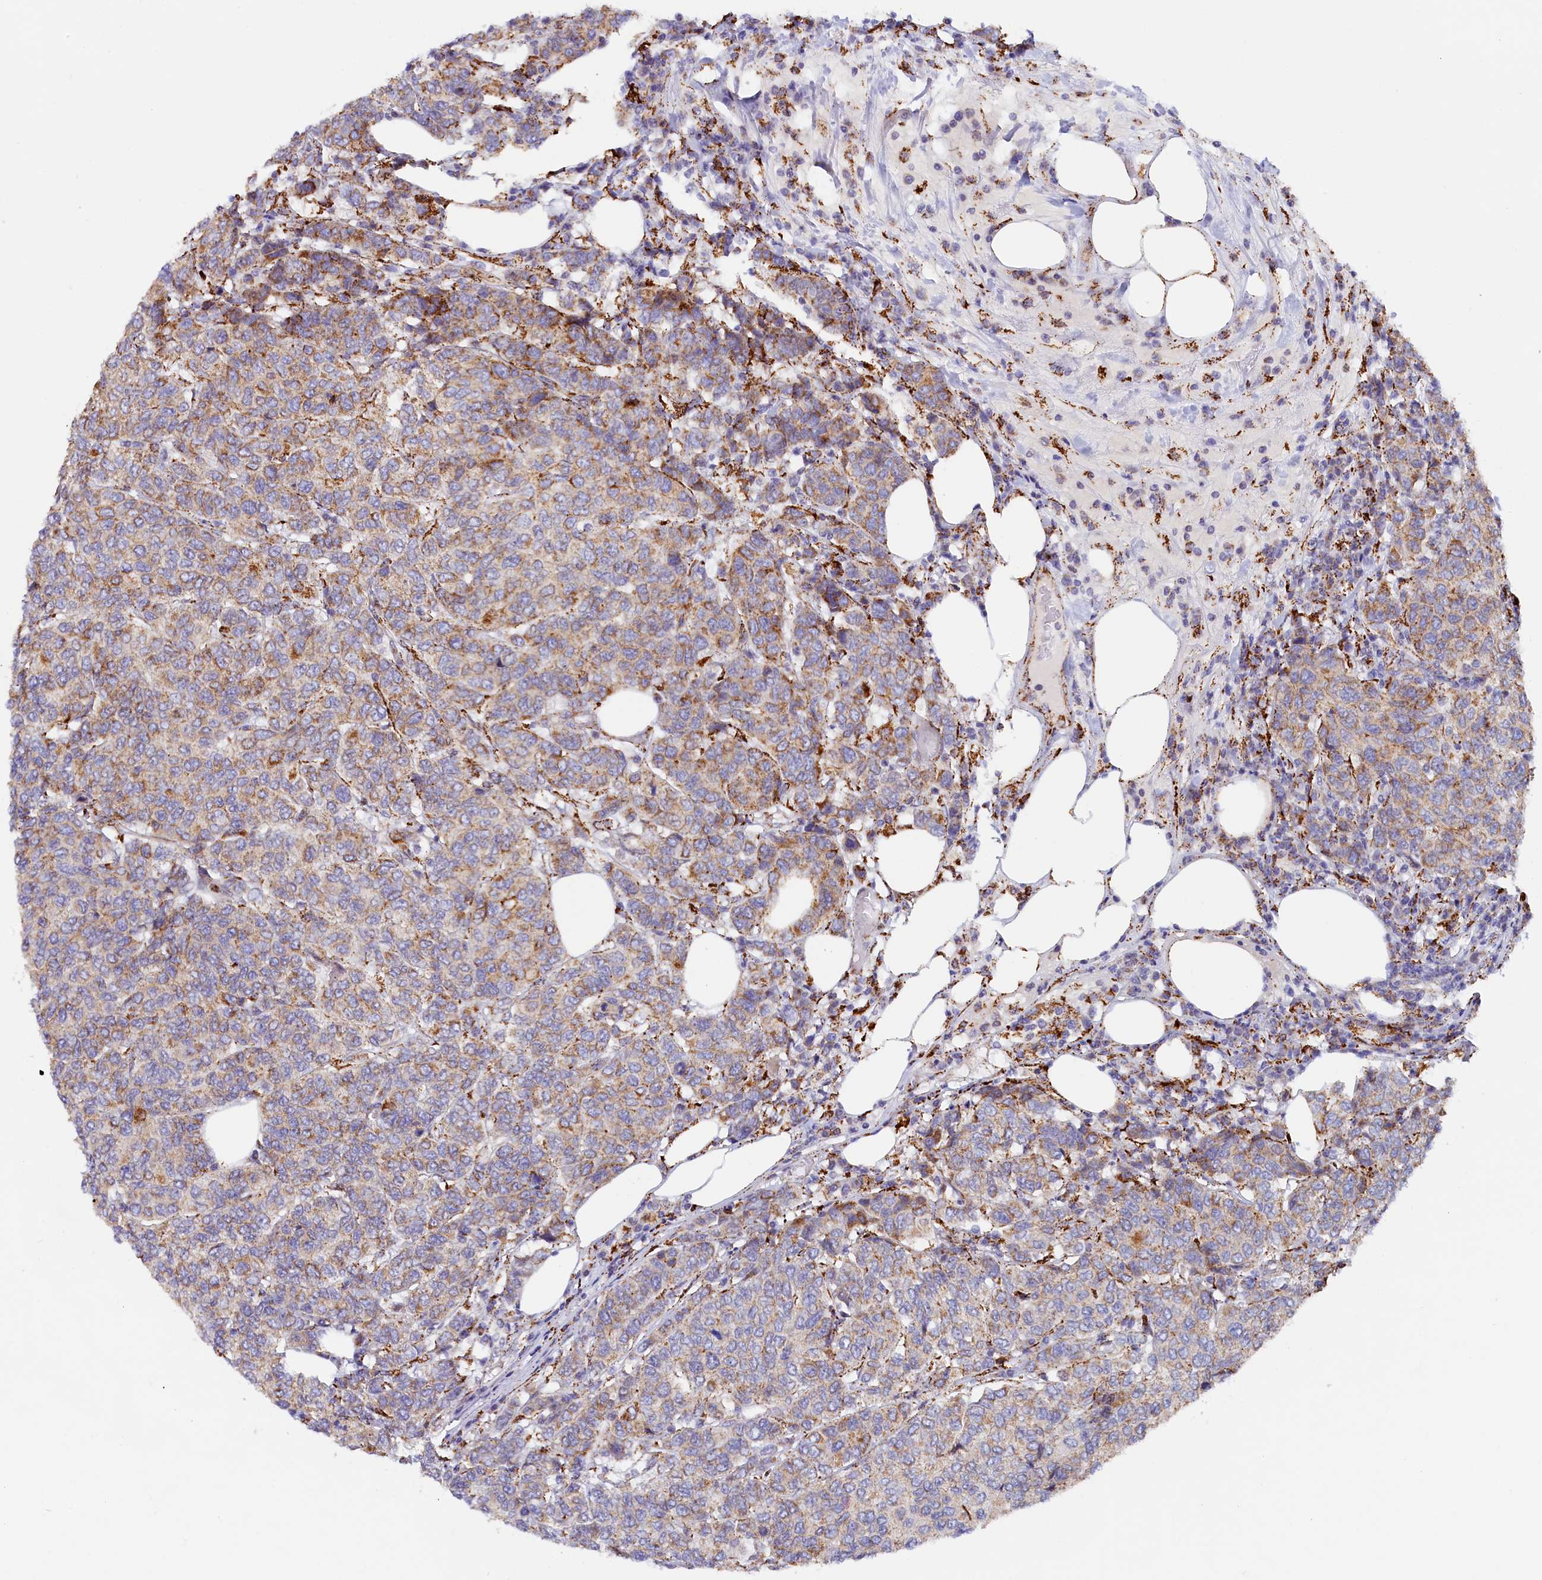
{"staining": {"intensity": "weak", "quantity": ">75%", "location": "cytoplasmic/membranous"}, "tissue": "breast cancer", "cell_type": "Tumor cells", "image_type": "cancer", "snomed": [{"axis": "morphology", "description": "Duct carcinoma"}, {"axis": "topography", "description": "Breast"}], "caption": "Brown immunohistochemical staining in human intraductal carcinoma (breast) displays weak cytoplasmic/membranous positivity in about >75% of tumor cells.", "gene": "AKTIP", "patient": {"sex": "female", "age": 55}}